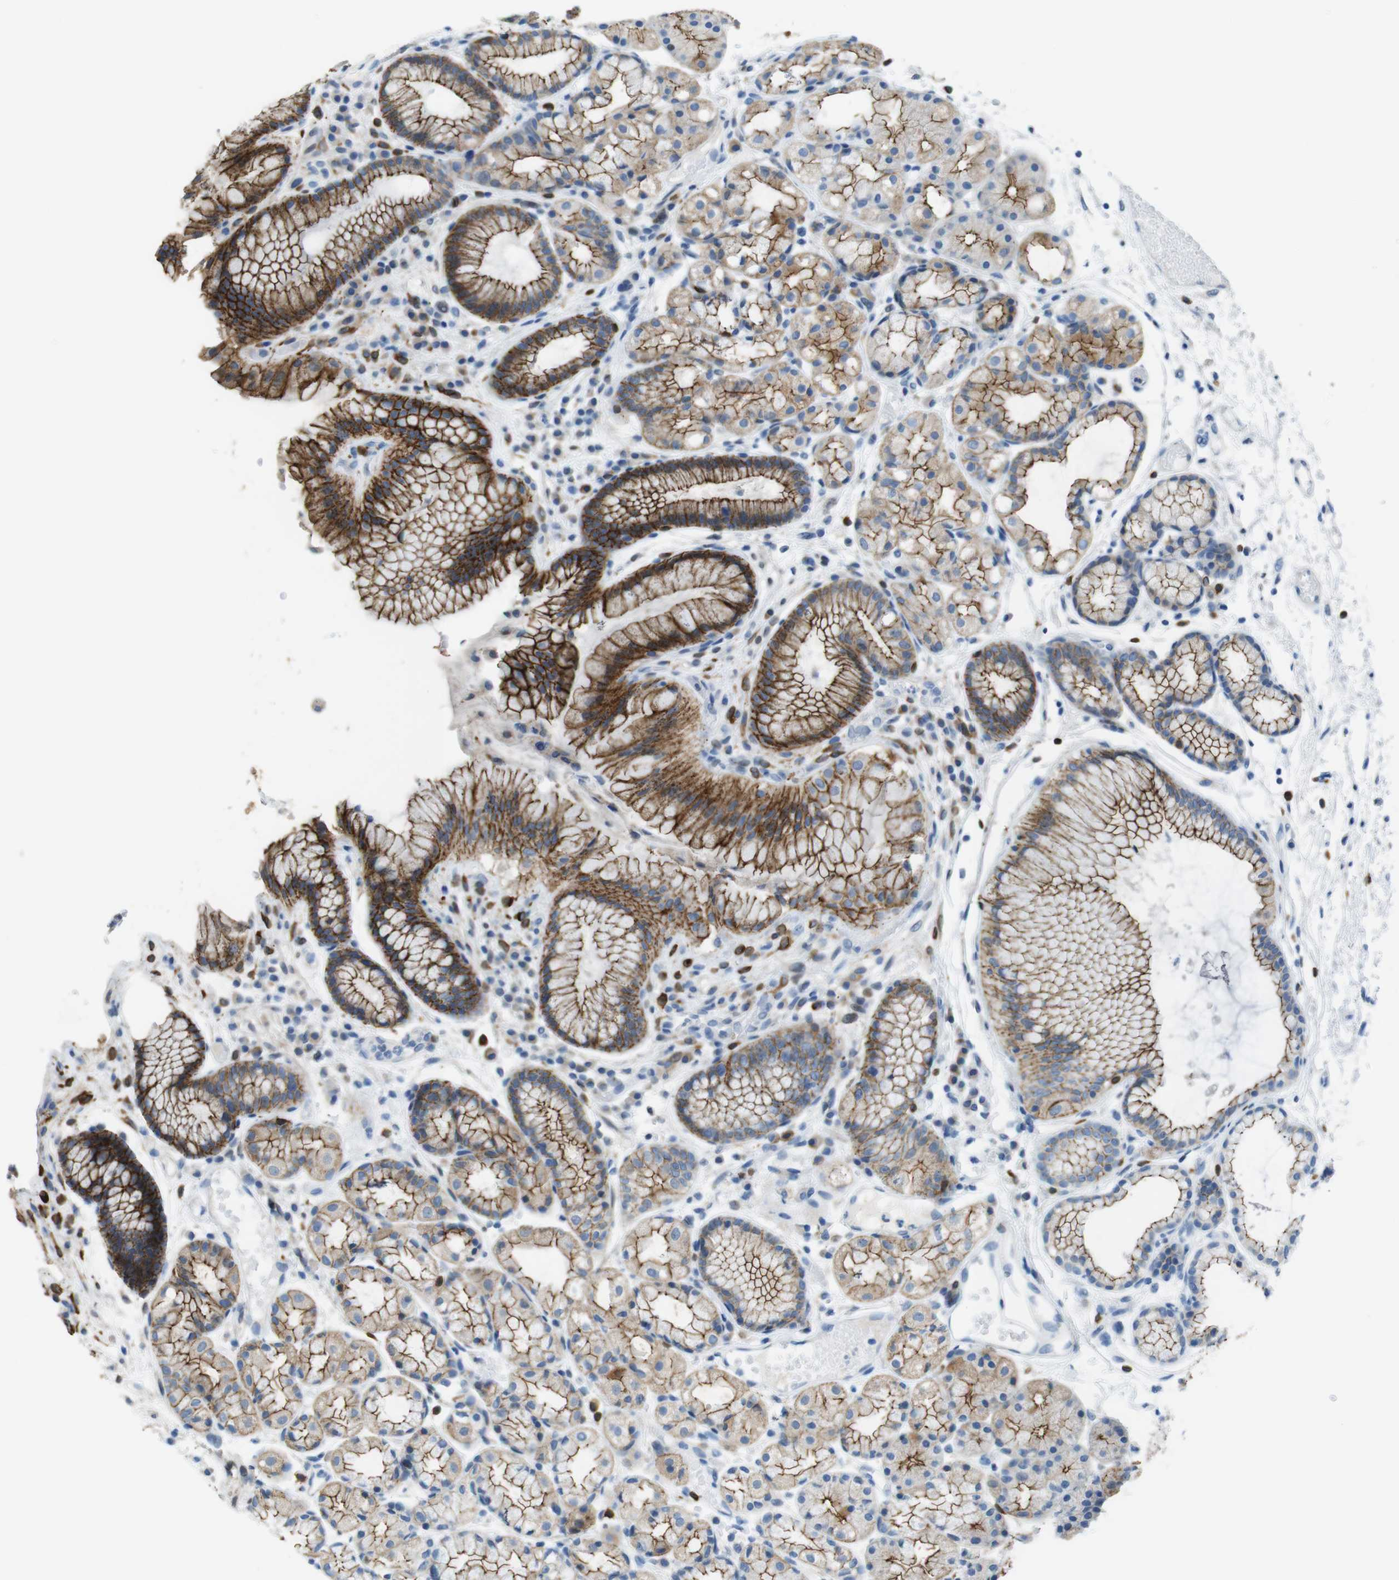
{"staining": {"intensity": "moderate", "quantity": ">75%", "location": "cytoplasmic/membranous"}, "tissue": "stomach", "cell_type": "Glandular cells", "image_type": "normal", "snomed": [{"axis": "morphology", "description": "Normal tissue, NOS"}, {"axis": "topography", "description": "Stomach, upper"}], "caption": "Immunohistochemical staining of normal stomach displays moderate cytoplasmic/membranous protein staining in about >75% of glandular cells. Immunohistochemistry stains the protein of interest in brown and the nuclei are stained blue.", "gene": "TJP3", "patient": {"sex": "male", "age": 72}}